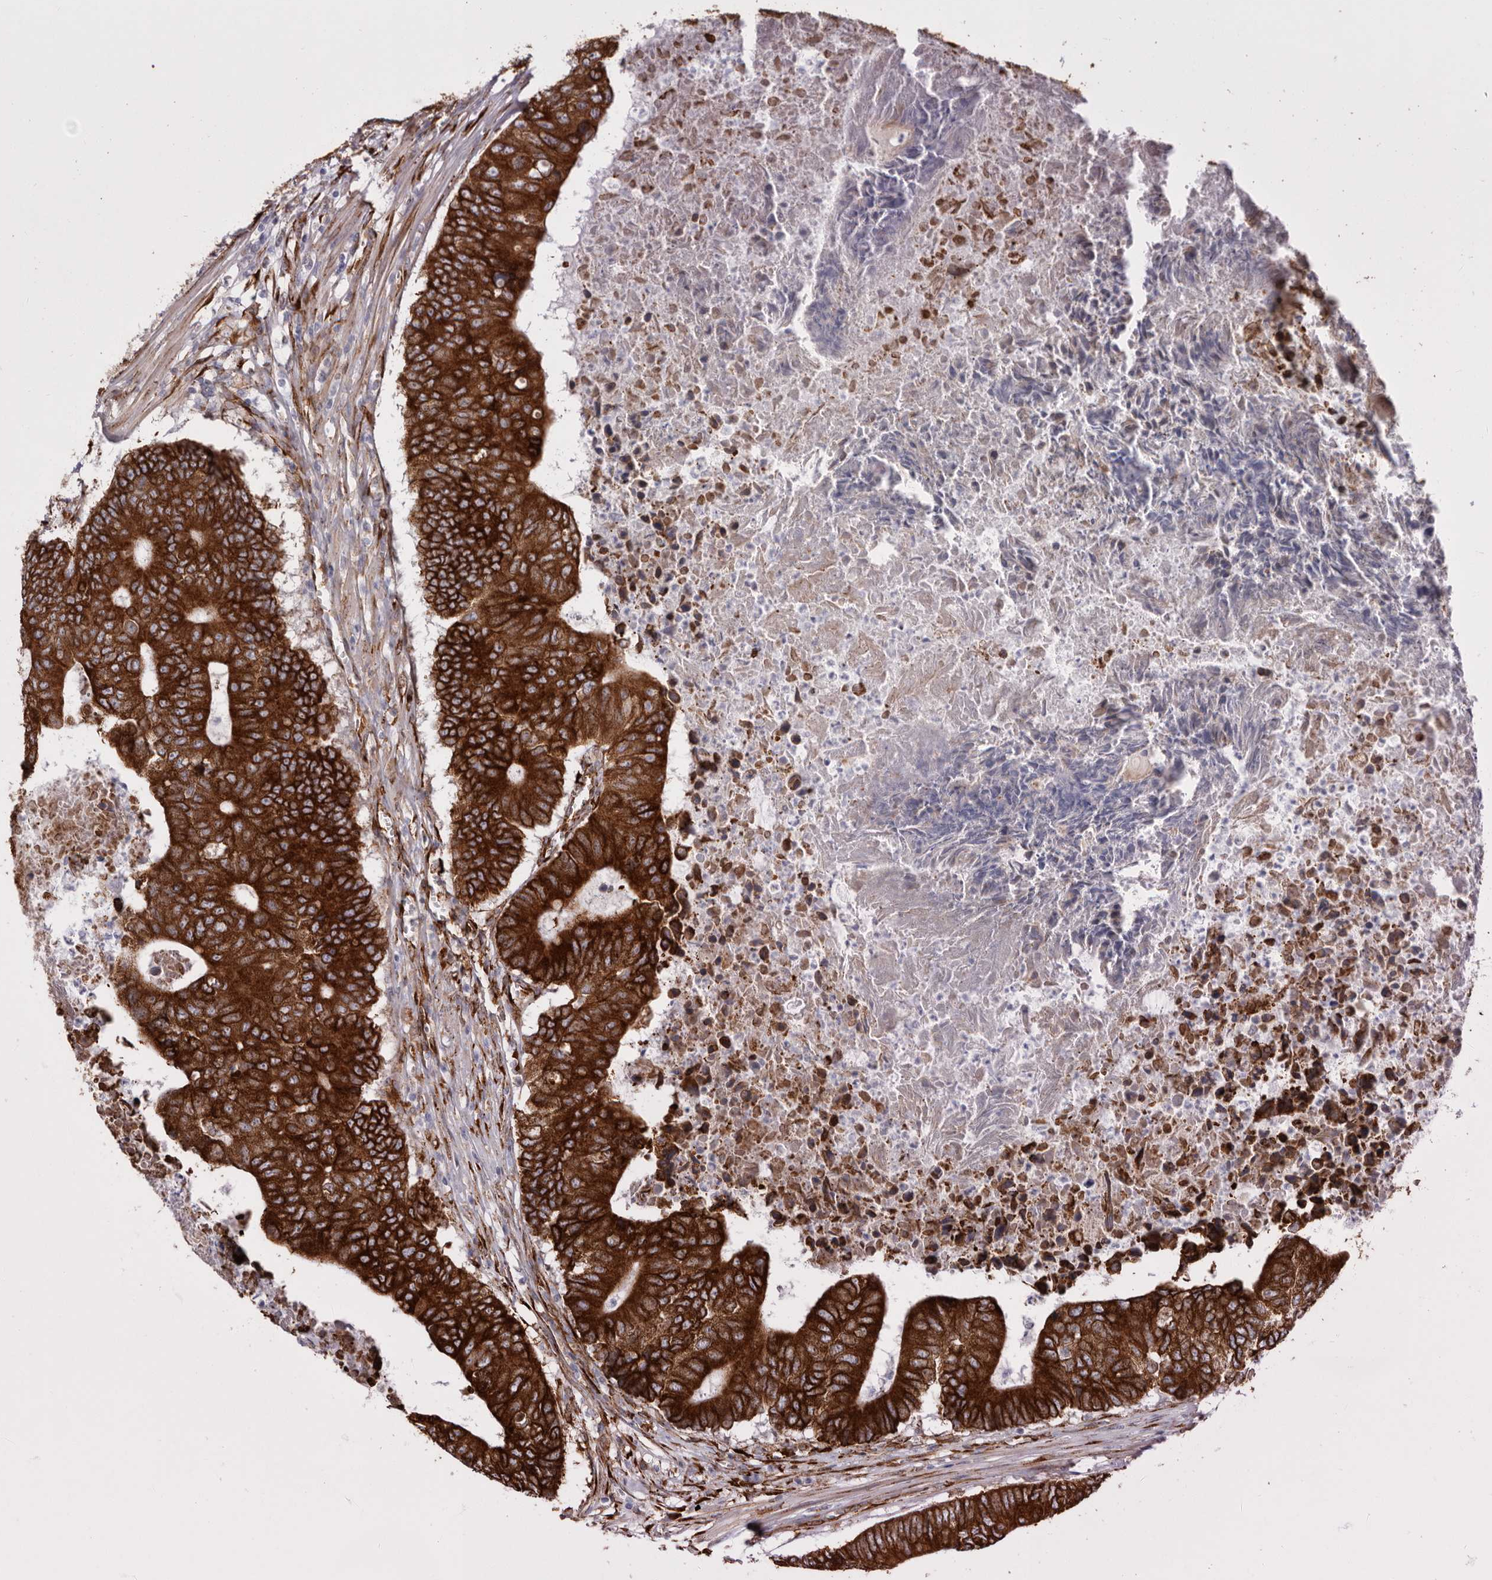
{"staining": {"intensity": "strong", "quantity": ">75%", "location": "cytoplasmic/membranous"}, "tissue": "colorectal cancer", "cell_type": "Tumor cells", "image_type": "cancer", "snomed": [{"axis": "morphology", "description": "Adenocarcinoma, NOS"}, {"axis": "topography", "description": "Colon"}], "caption": "Colorectal adenocarcinoma stained with a protein marker displays strong staining in tumor cells.", "gene": "SEMA3E", "patient": {"sex": "male", "age": 87}}